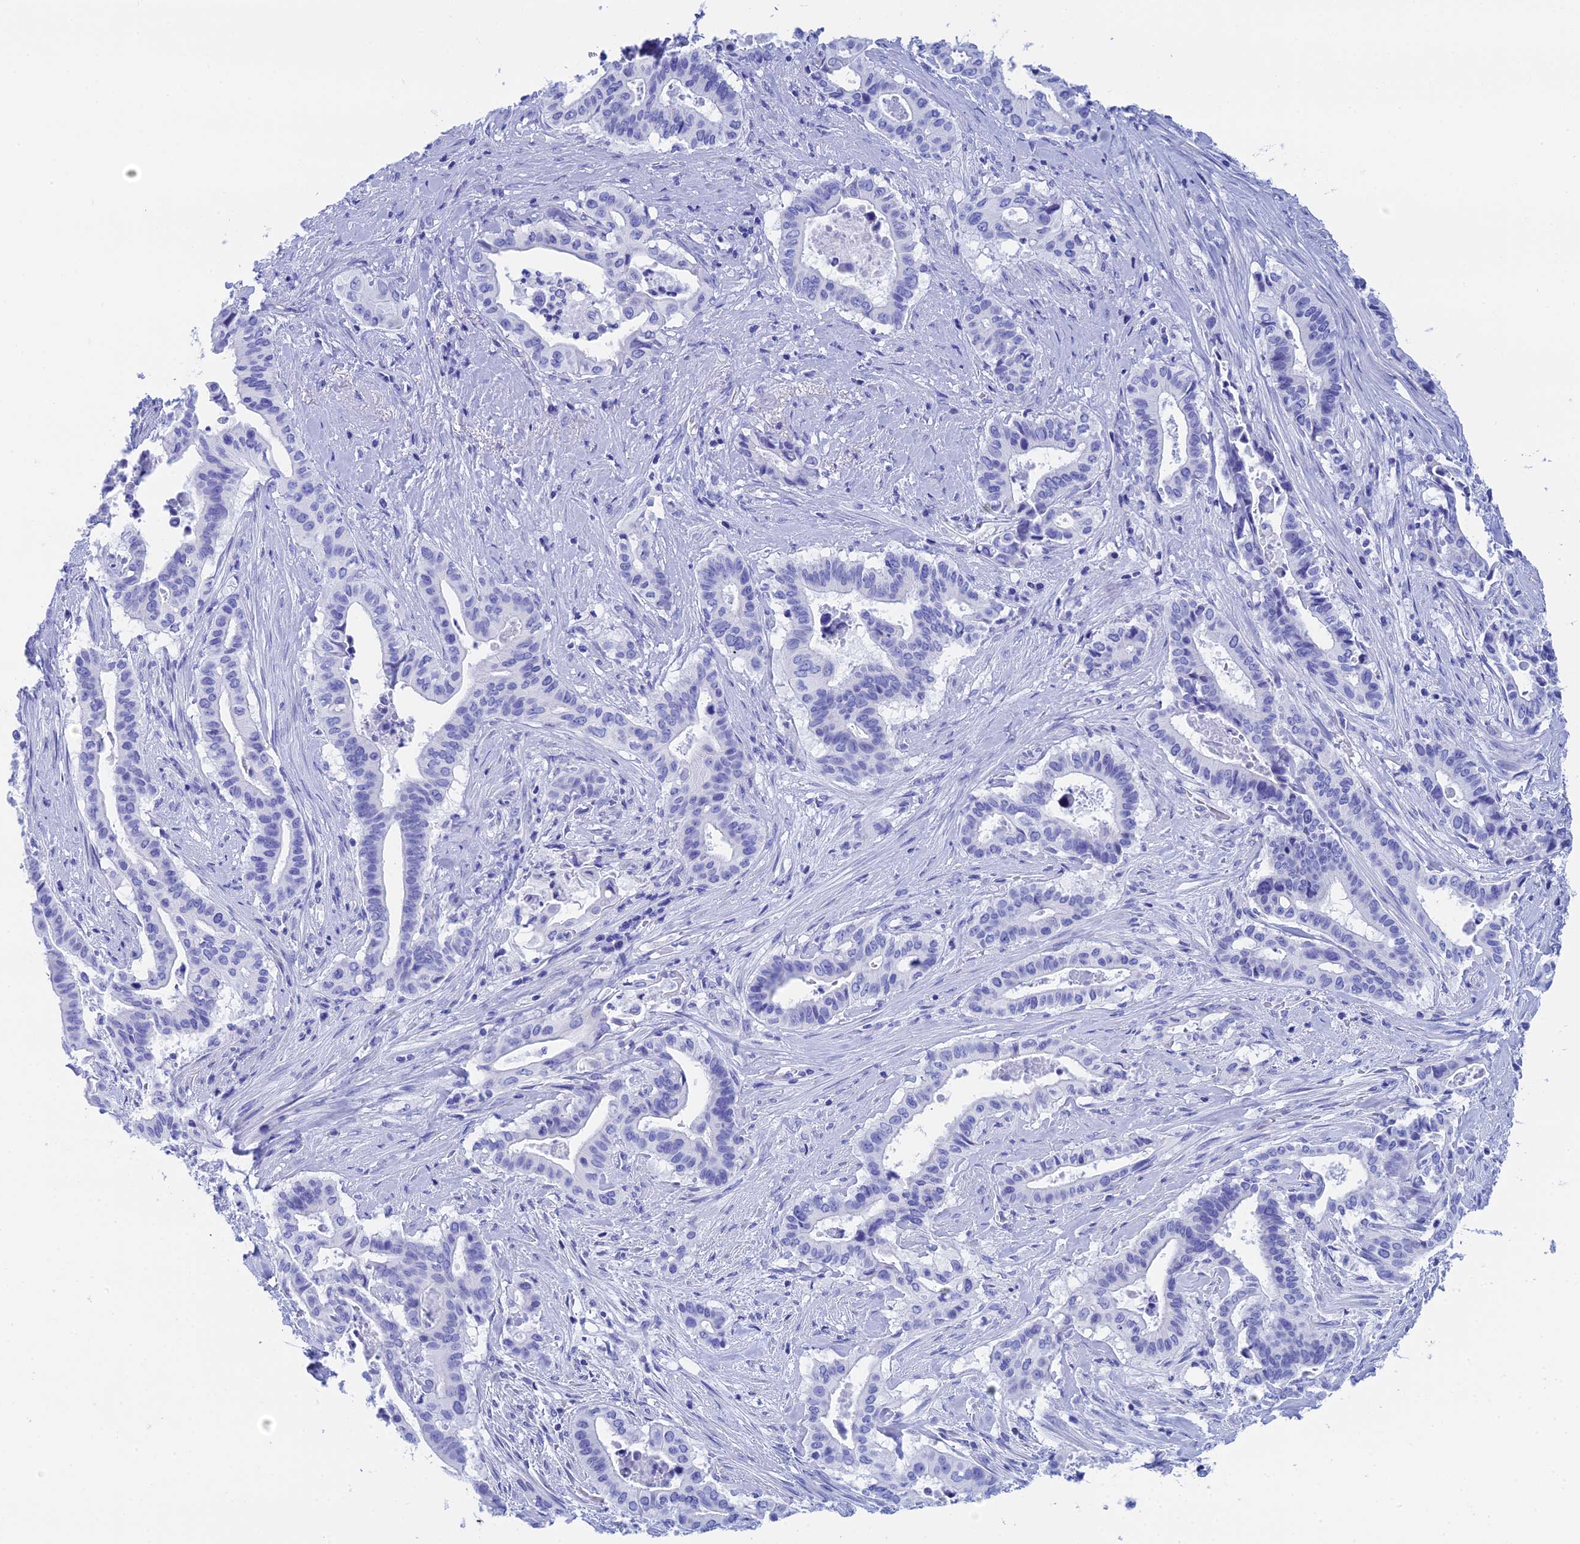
{"staining": {"intensity": "negative", "quantity": "none", "location": "none"}, "tissue": "pancreatic cancer", "cell_type": "Tumor cells", "image_type": "cancer", "snomed": [{"axis": "morphology", "description": "Adenocarcinoma, NOS"}, {"axis": "topography", "description": "Pancreas"}], "caption": "This is a micrograph of IHC staining of adenocarcinoma (pancreatic), which shows no positivity in tumor cells.", "gene": "TEX101", "patient": {"sex": "female", "age": 77}}